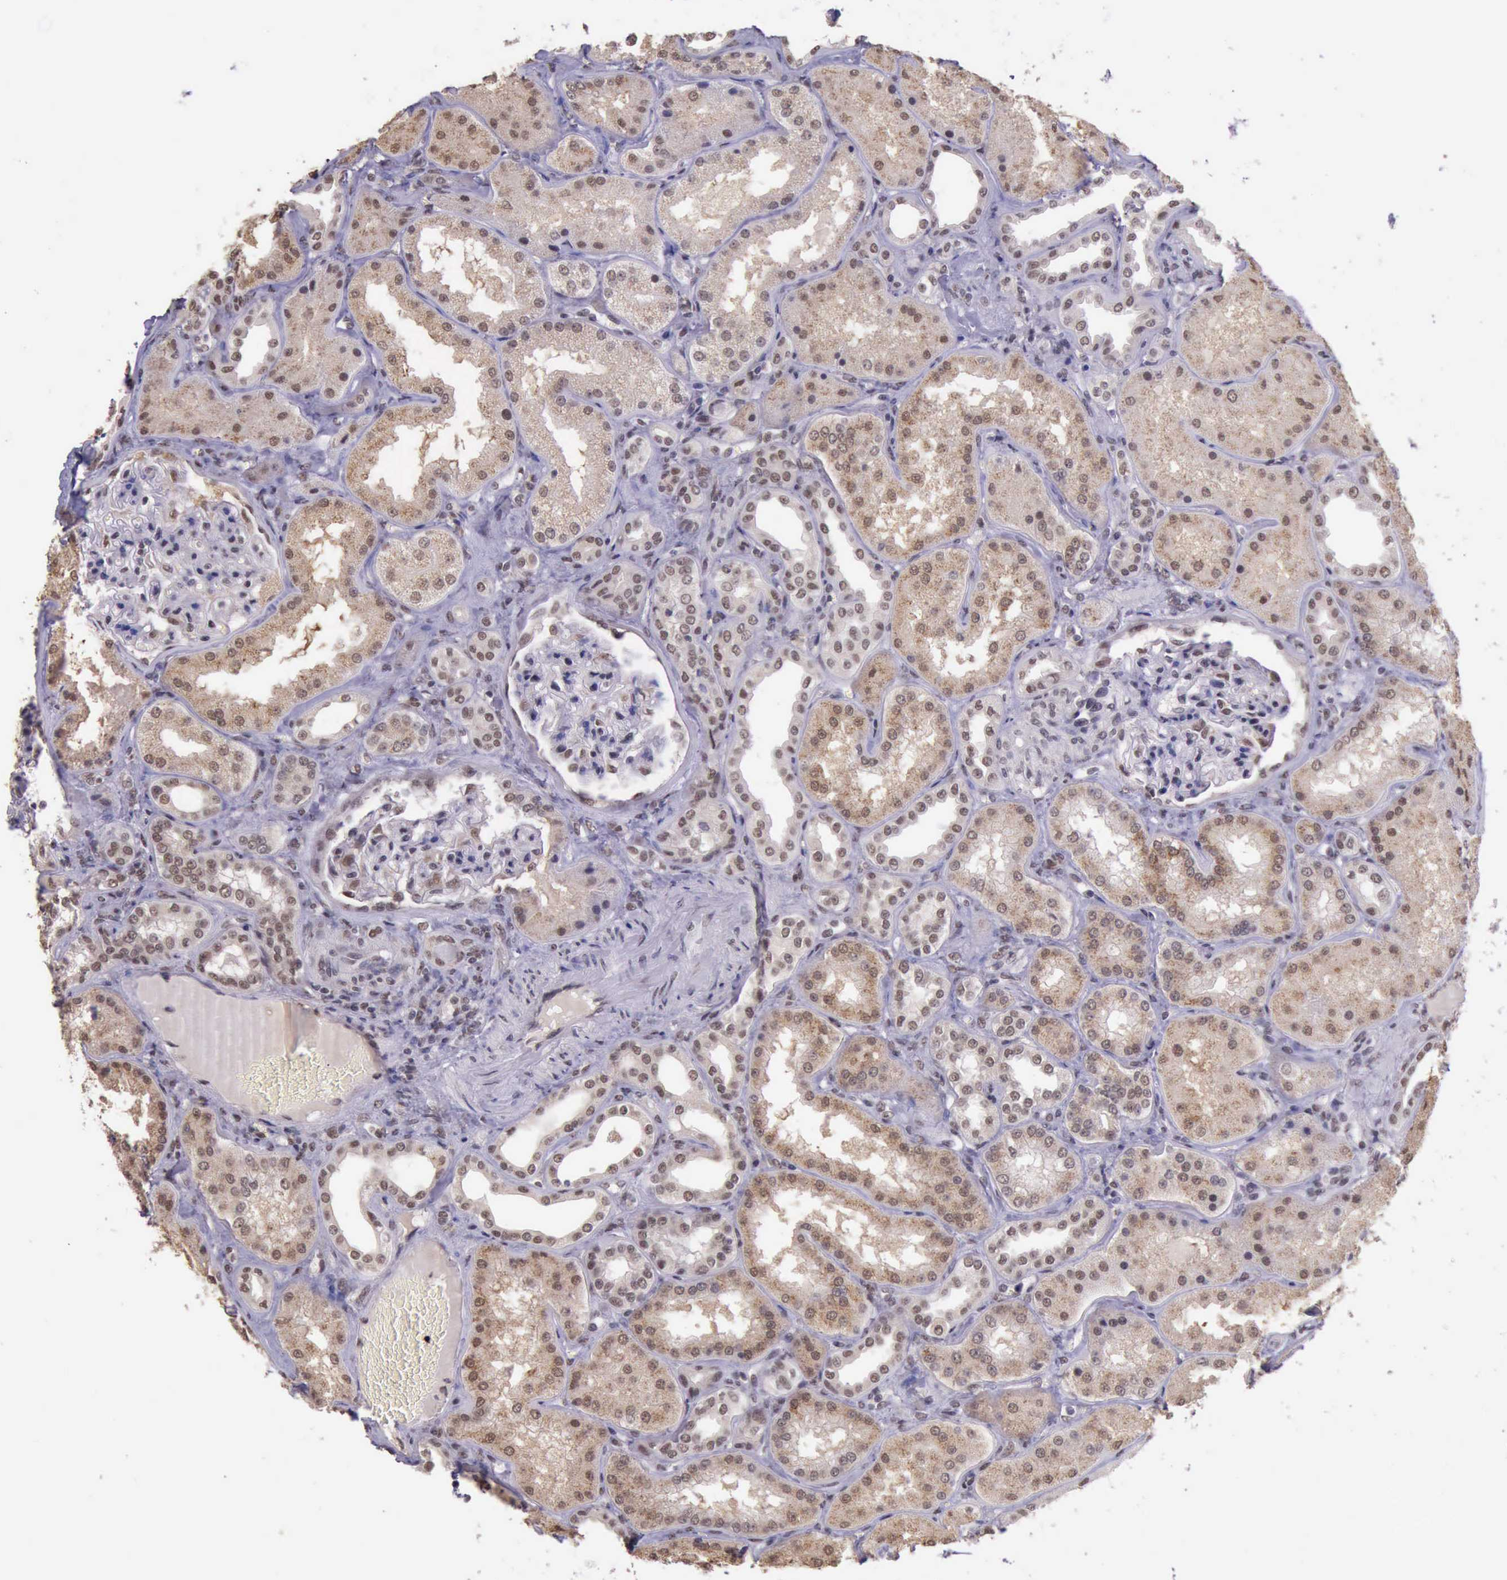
{"staining": {"intensity": "moderate", "quantity": ">75%", "location": "nuclear"}, "tissue": "kidney", "cell_type": "Cells in glomeruli", "image_type": "normal", "snomed": [{"axis": "morphology", "description": "Normal tissue, NOS"}, {"axis": "topography", "description": "Kidney"}], "caption": "Protein expression analysis of normal kidney displays moderate nuclear positivity in about >75% of cells in glomeruli. The staining was performed using DAB (3,3'-diaminobenzidine), with brown indicating positive protein expression. Nuclei are stained blue with hematoxylin.", "gene": "PRPF39", "patient": {"sex": "female", "age": 56}}